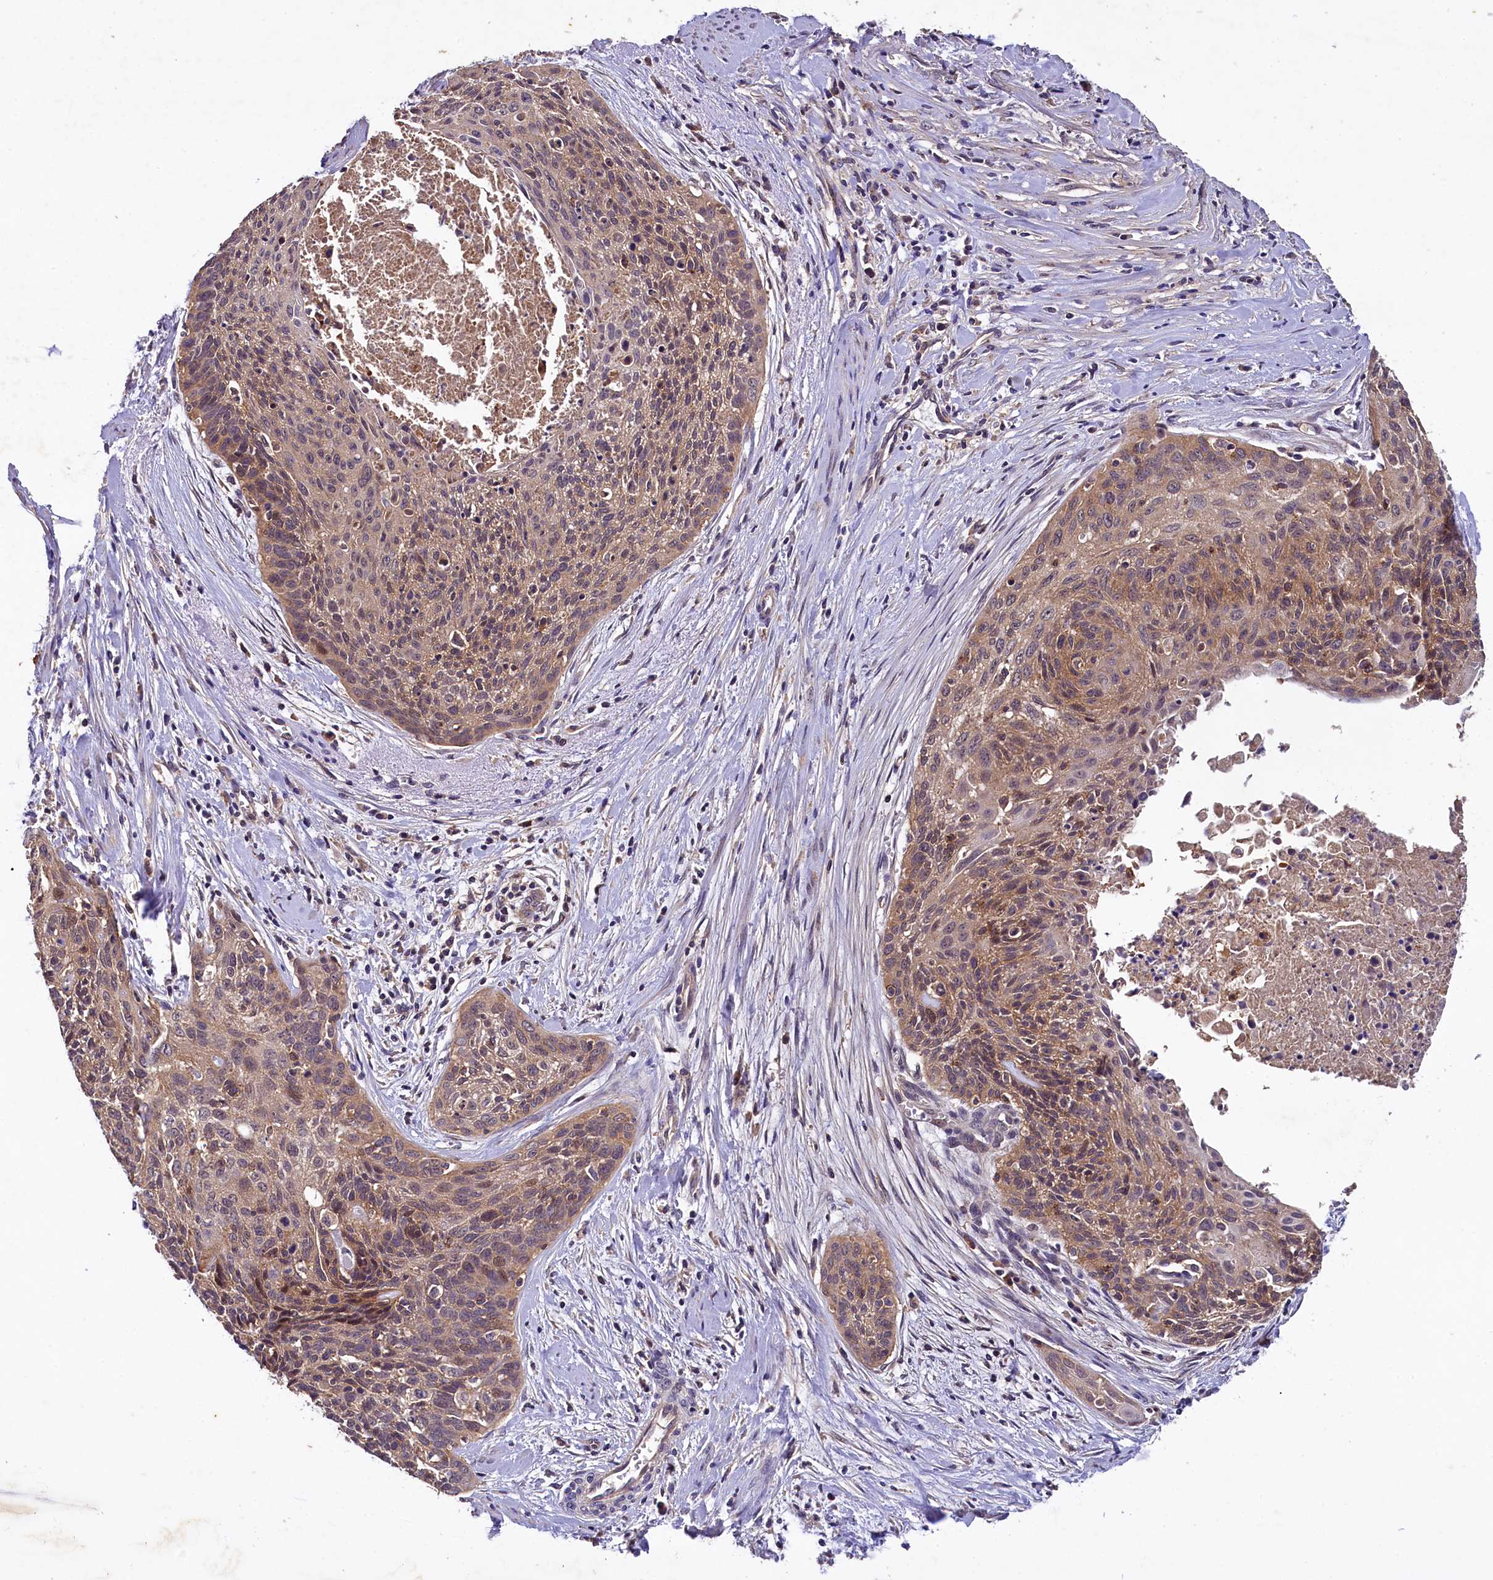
{"staining": {"intensity": "moderate", "quantity": "25%-75%", "location": "cytoplasmic/membranous"}, "tissue": "cervical cancer", "cell_type": "Tumor cells", "image_type": "cancer", "snomed": [{"axis": "morphology", "description": "Squamous cell carcinoma, NOS"}, {"axis": "topography", "description": "Cervix"}], "caption": "Cervical cancer (squamous cell carcinoma) stained with DAB (3,3'-diaminobenzidine) immunohistochemistry (IHC) reveals medium levels of moderate cytoplasmic/membranous positivity in approximately 25%-75% of tumor cells.", "gene": "PLXNB1", "patient": {"sex": "female", "age": 55}}